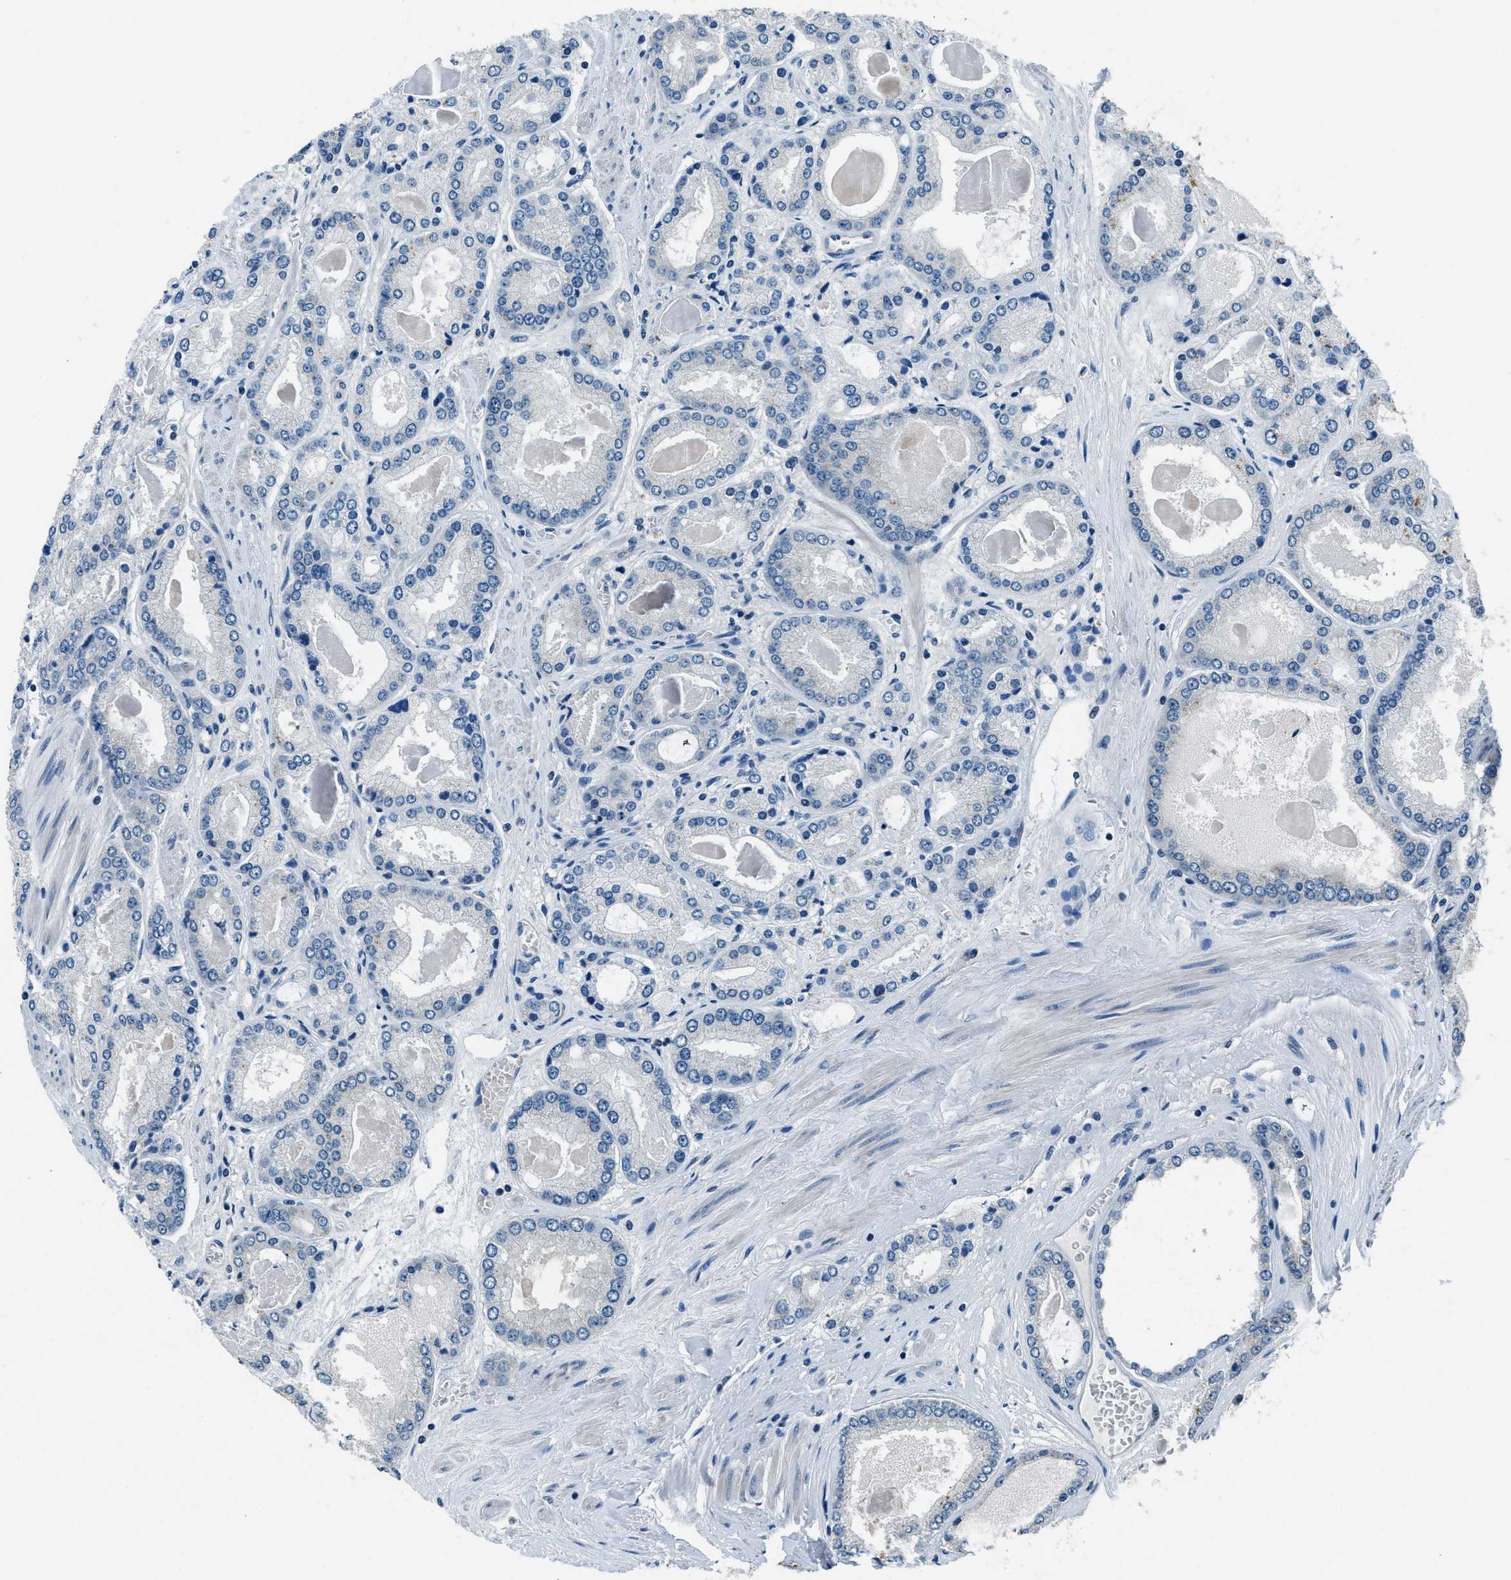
{"staining": {"intensity": "negative", "quantity": "none", "location": "none"}, "tissue": "prostate cancer", "cell_type": "Tumor cells", "image_type": "cancer", "snomed": [{"axis": "morphology", "description": "Adenocarcinoma, High grade"}, {"axis": "topography", "description": "Prostate"}], "caption": "An immunohistochemistry photomicrograph of prostate cancer (adenocarcinoma (high-grade)) is shown. There is no staining in tumor cells of prostate cancer (adenocarcinoma (high-grade)).", "gene": "NME8", "patient": {"sex": "male", "age": 59}}